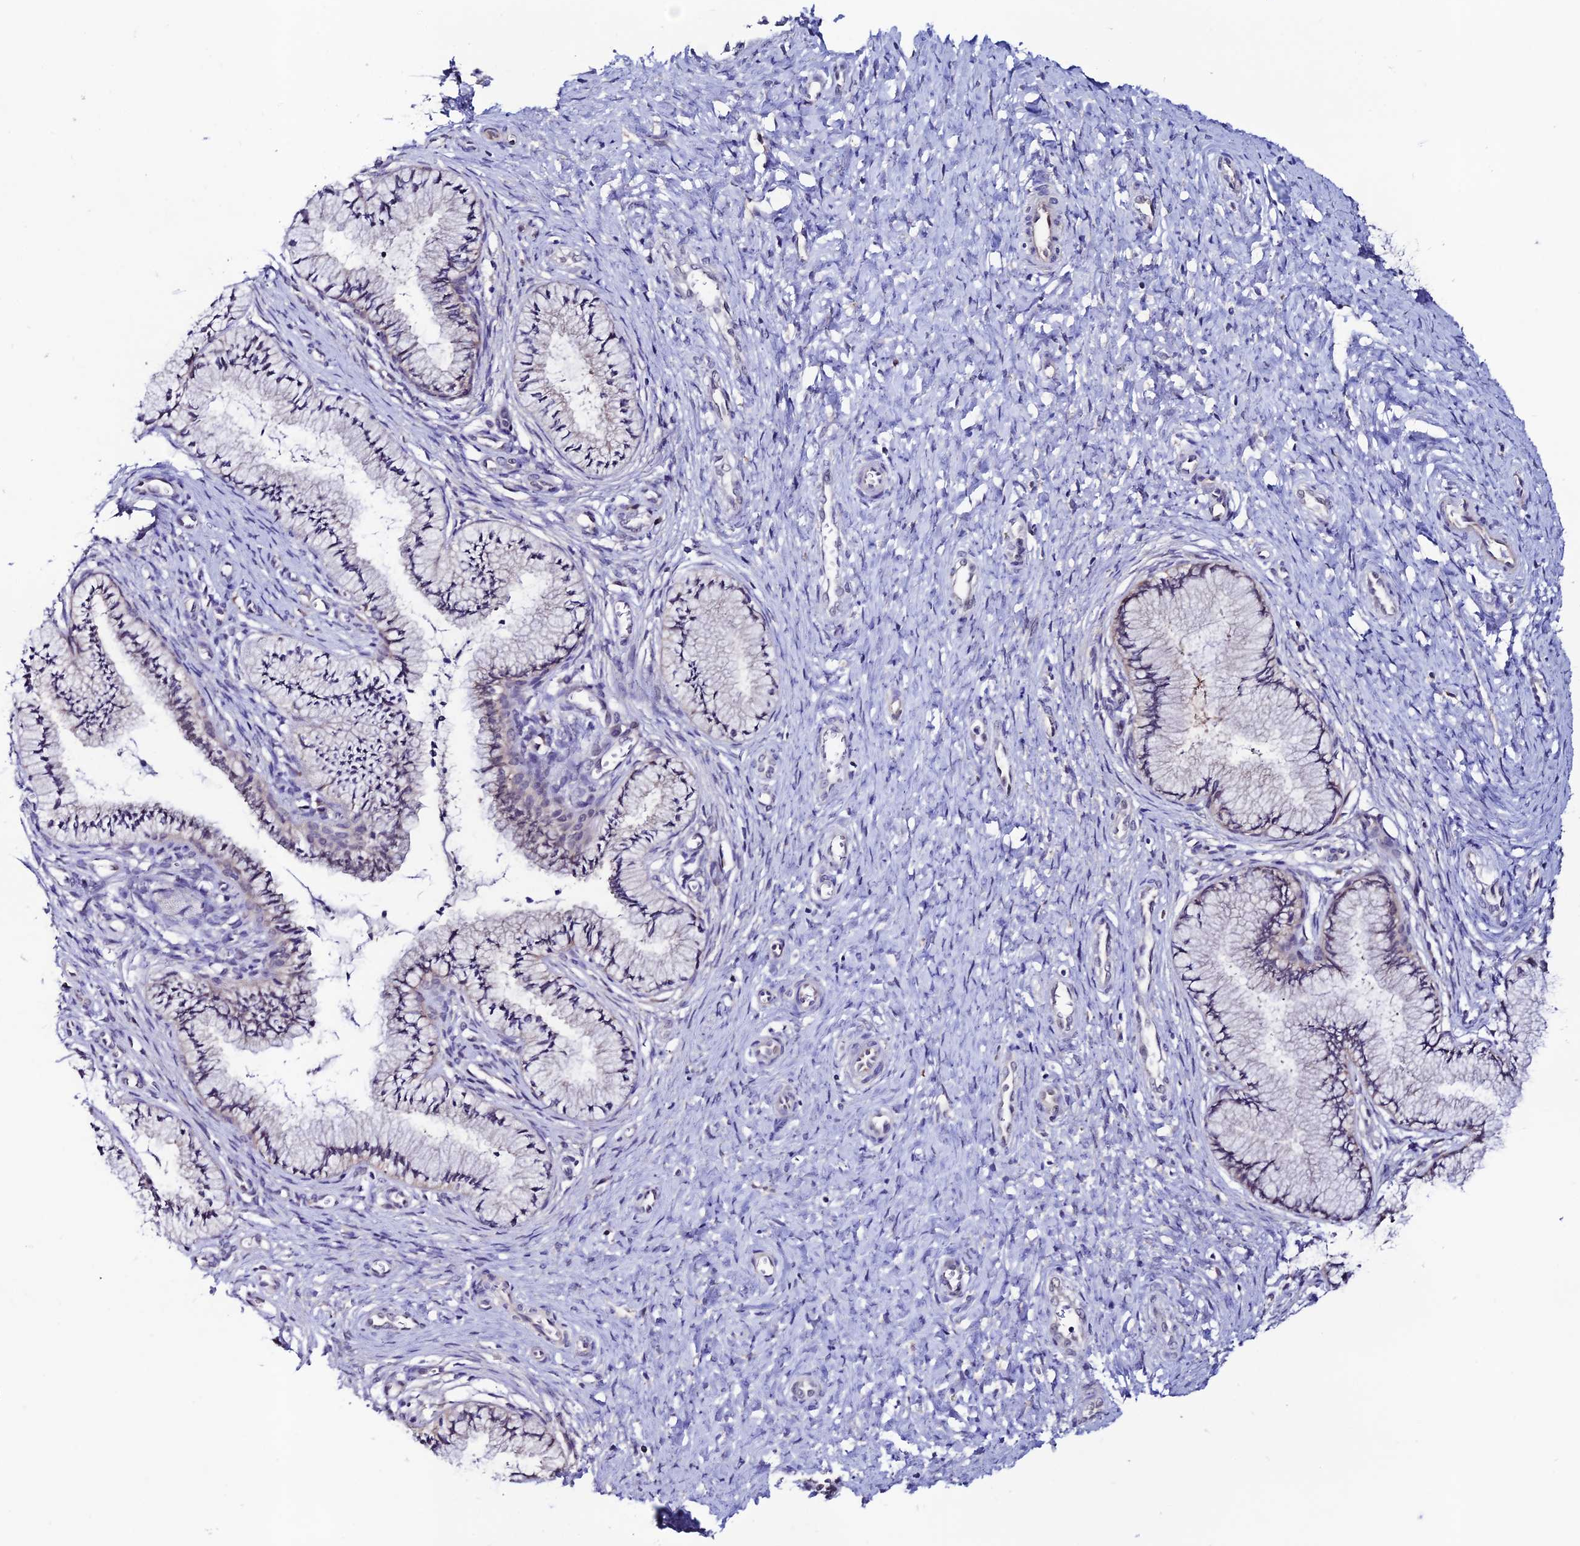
{"staining": {"intensity": "moderate", "quantity": "25%-75%", "location": "cytoplasmic/membranous"}, "tissue": "cervix", "cell_type": "Glandular cells", "image_type": "normal", "snomed": [{"axis": "morphology", "description": "Normal tissue, NOS"}, {"axis": "topography", "description": "Cervix"}], "caption": "An immunohistochemistry histopathology image of normal tissue is shown. Protein staining in brown labels moderate cytoplasmic/membranous positivity in cervix within glandular cells. (IHC, brightfield microscopy, high magnification).", "gene": "FZD8", "patient": {"sex": "female", "age": 36}}